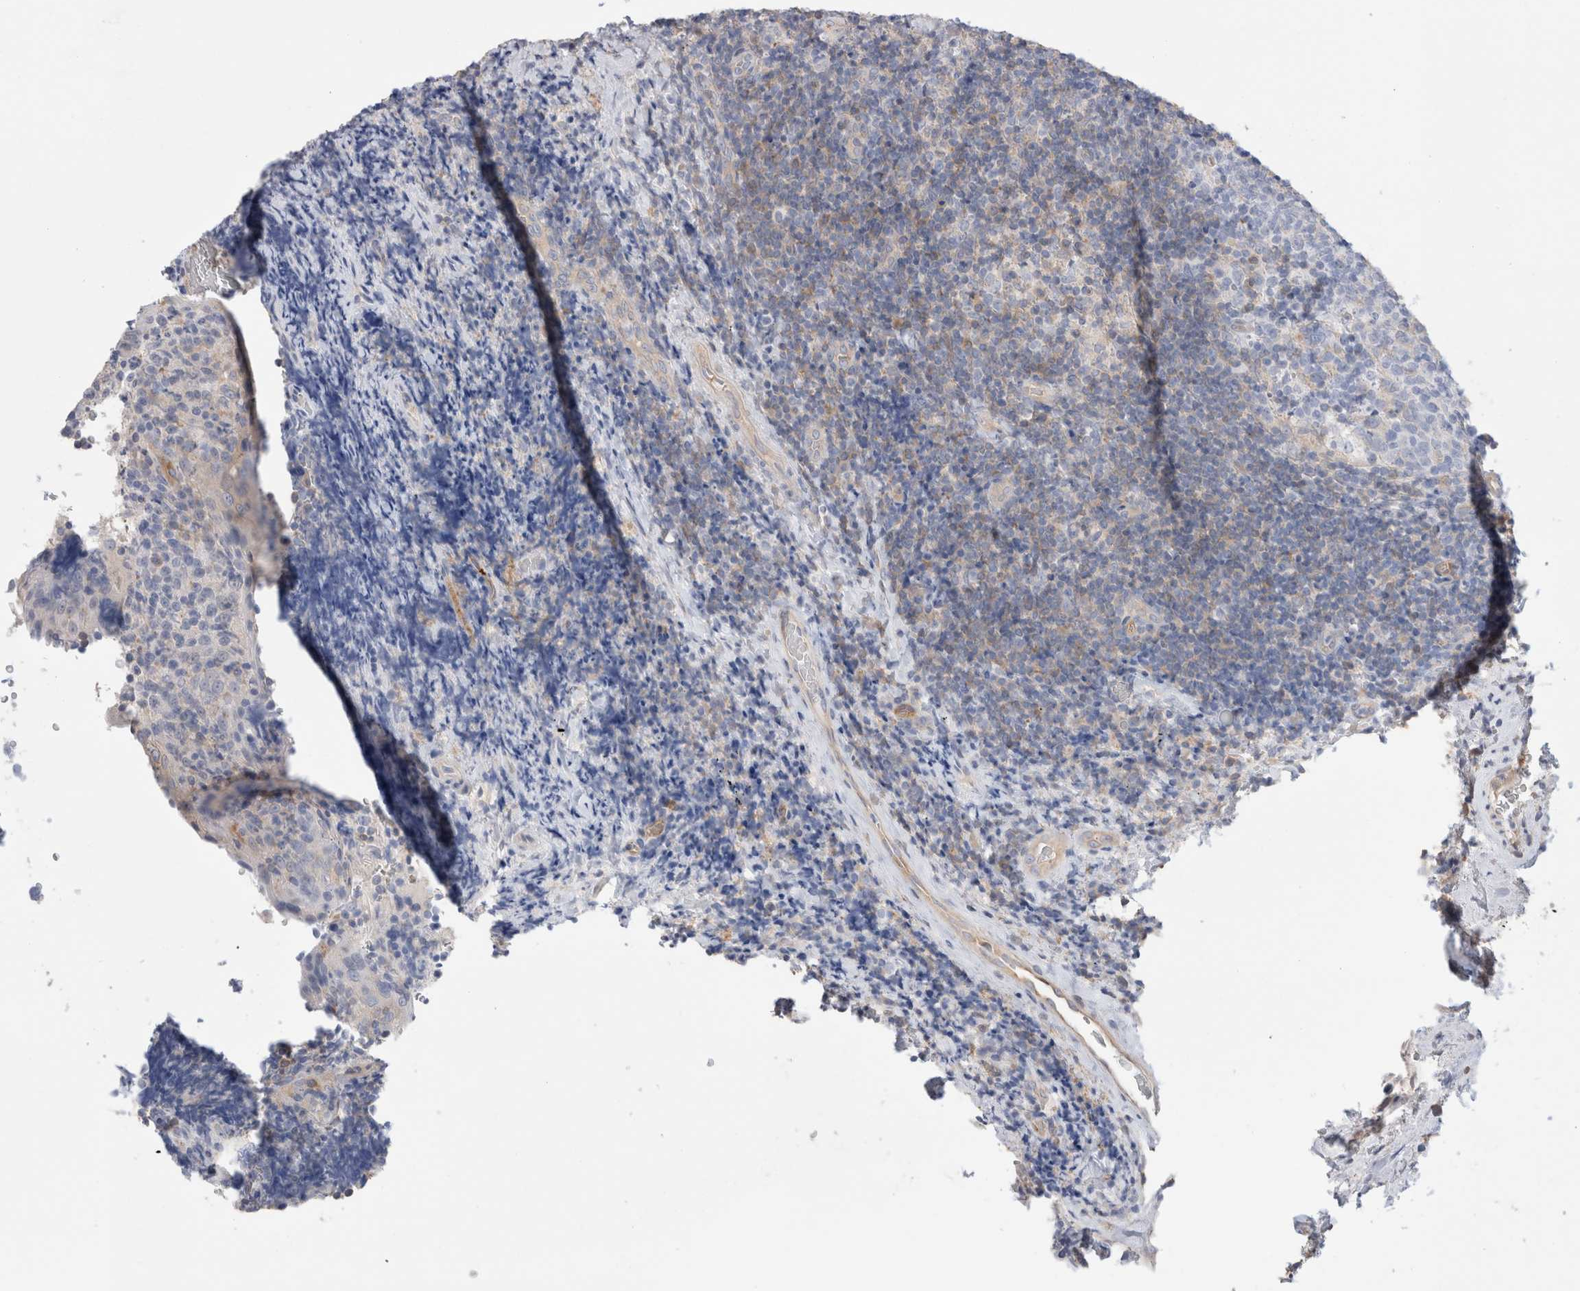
{"staining": {"intensity": "weak", "quantity": "<25%", "location": "cytoplasmic/membranous"}, "tissue": "lymphoma", "cell_type": "Tumor cells", "image_type": "cancer", "snomed": [{"axis": "morphology", "description": "Malignant lymphoma, non-Hodgkin's type, High grade"}, {"axis": "topography", "description": "Tonsil"}], "caption": "IHC image of neoplastic tissue: human high-grade malignant lymphoma, non-Hodgkin's type stained with DAB (3,3'-diaminobenzidine) reveals no significant protein positivity in tumor cells. The staining is performed using DAB (3,3'-diaminobenzidine) brown chromogen with nuclei counter-stained in using hematoxylin.", "gene": "CAPN2", "patient": {"sex": "female", "age": 36}}